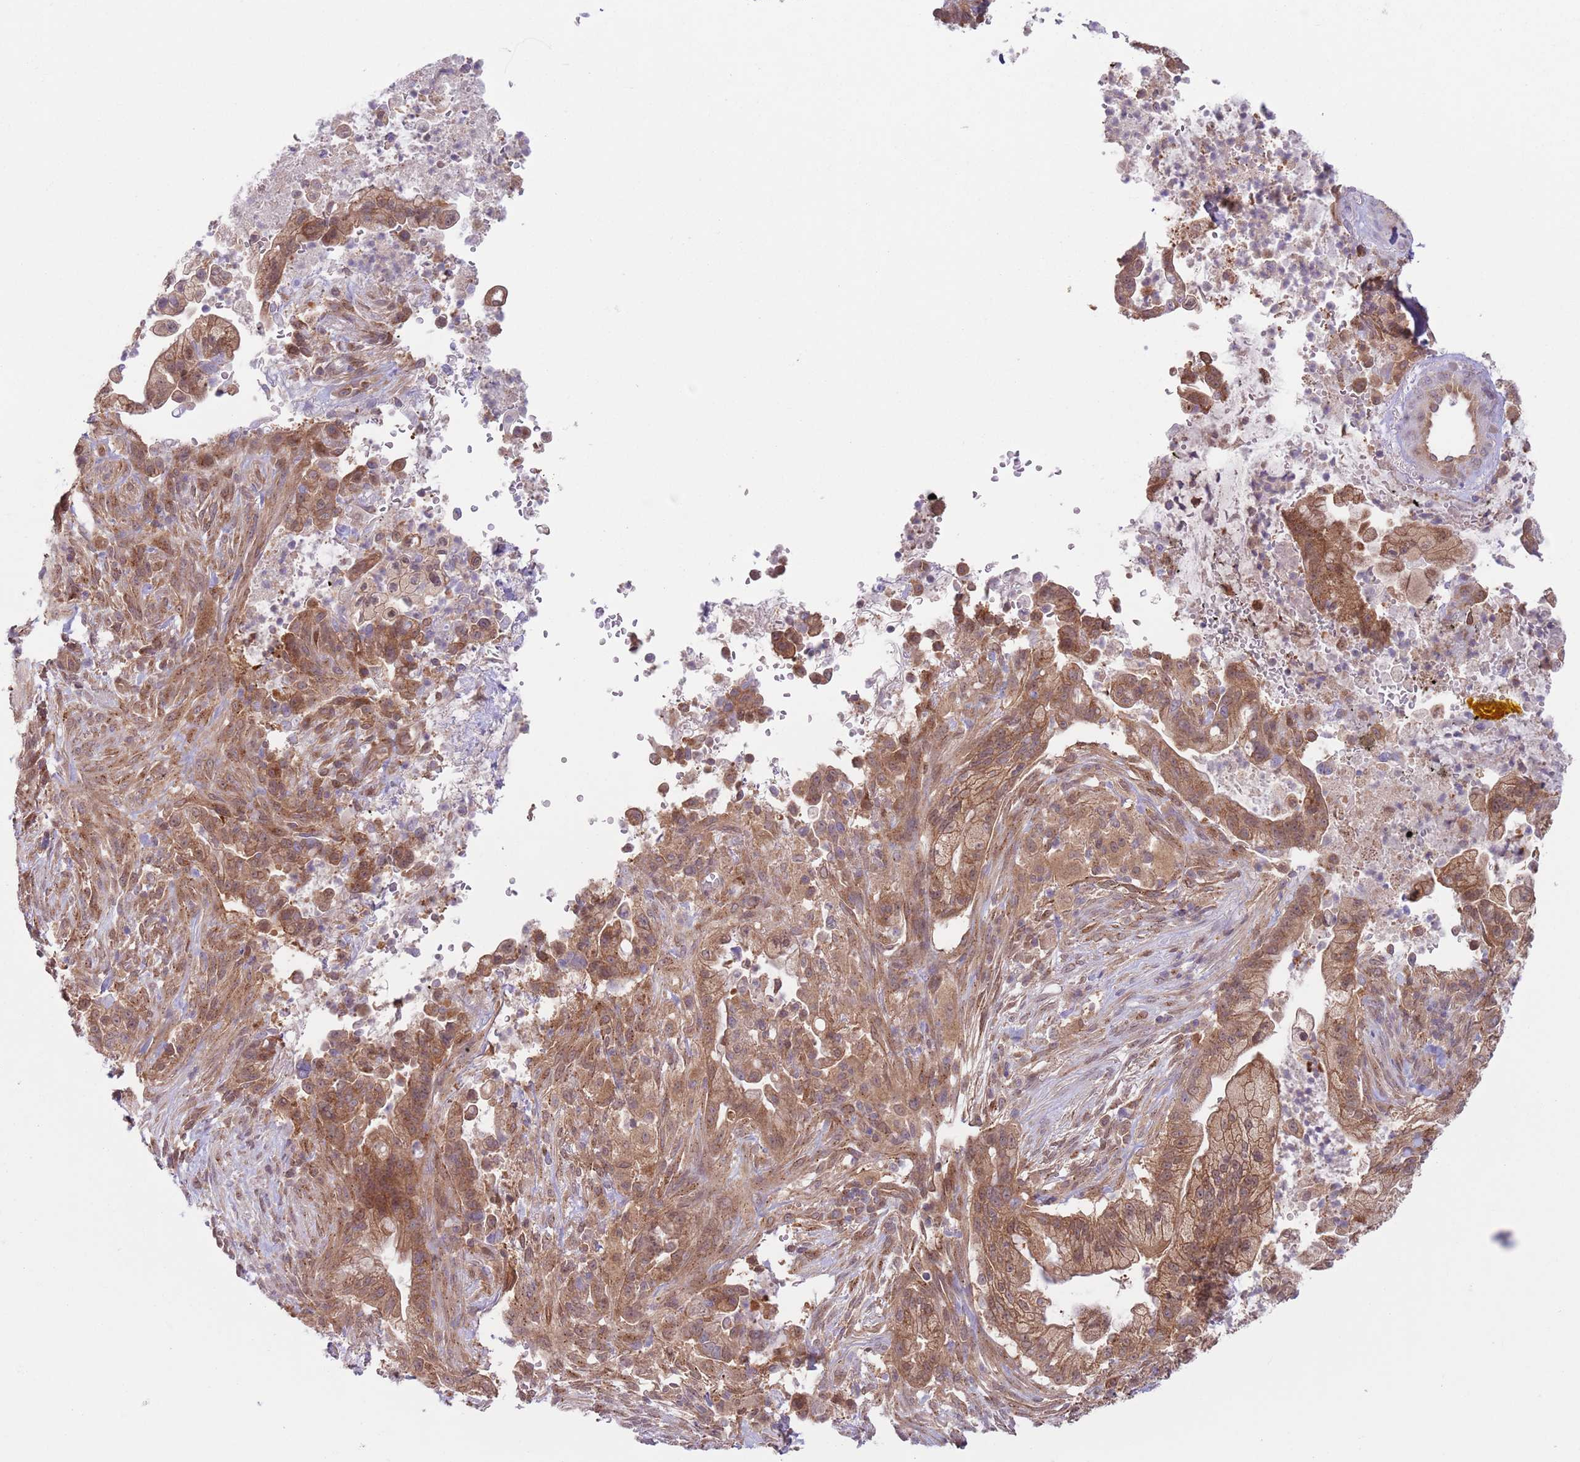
{"staining": {"intensity": "moderate", "quantity": ">75%", "location": "cytoplasmic/membranous"}, "tissue": "pancreatic cancer", "cell_type": "Tumor cells", "image_type": "cancer", "snomed": [{"axis": "morphology", "description": "Adenocarcinoma, NOS"}, {"axis": "topography", "description": "Pancreas"}], "caption": "This micrograph displays IHC staining of human adenocarcinoma (pancreatic), with medium moderate cytoplasmic/membranous staining in approximately >75% of tumor cells.", "gene": "COPE", "patient": {"sex": "male", "age": 44}}